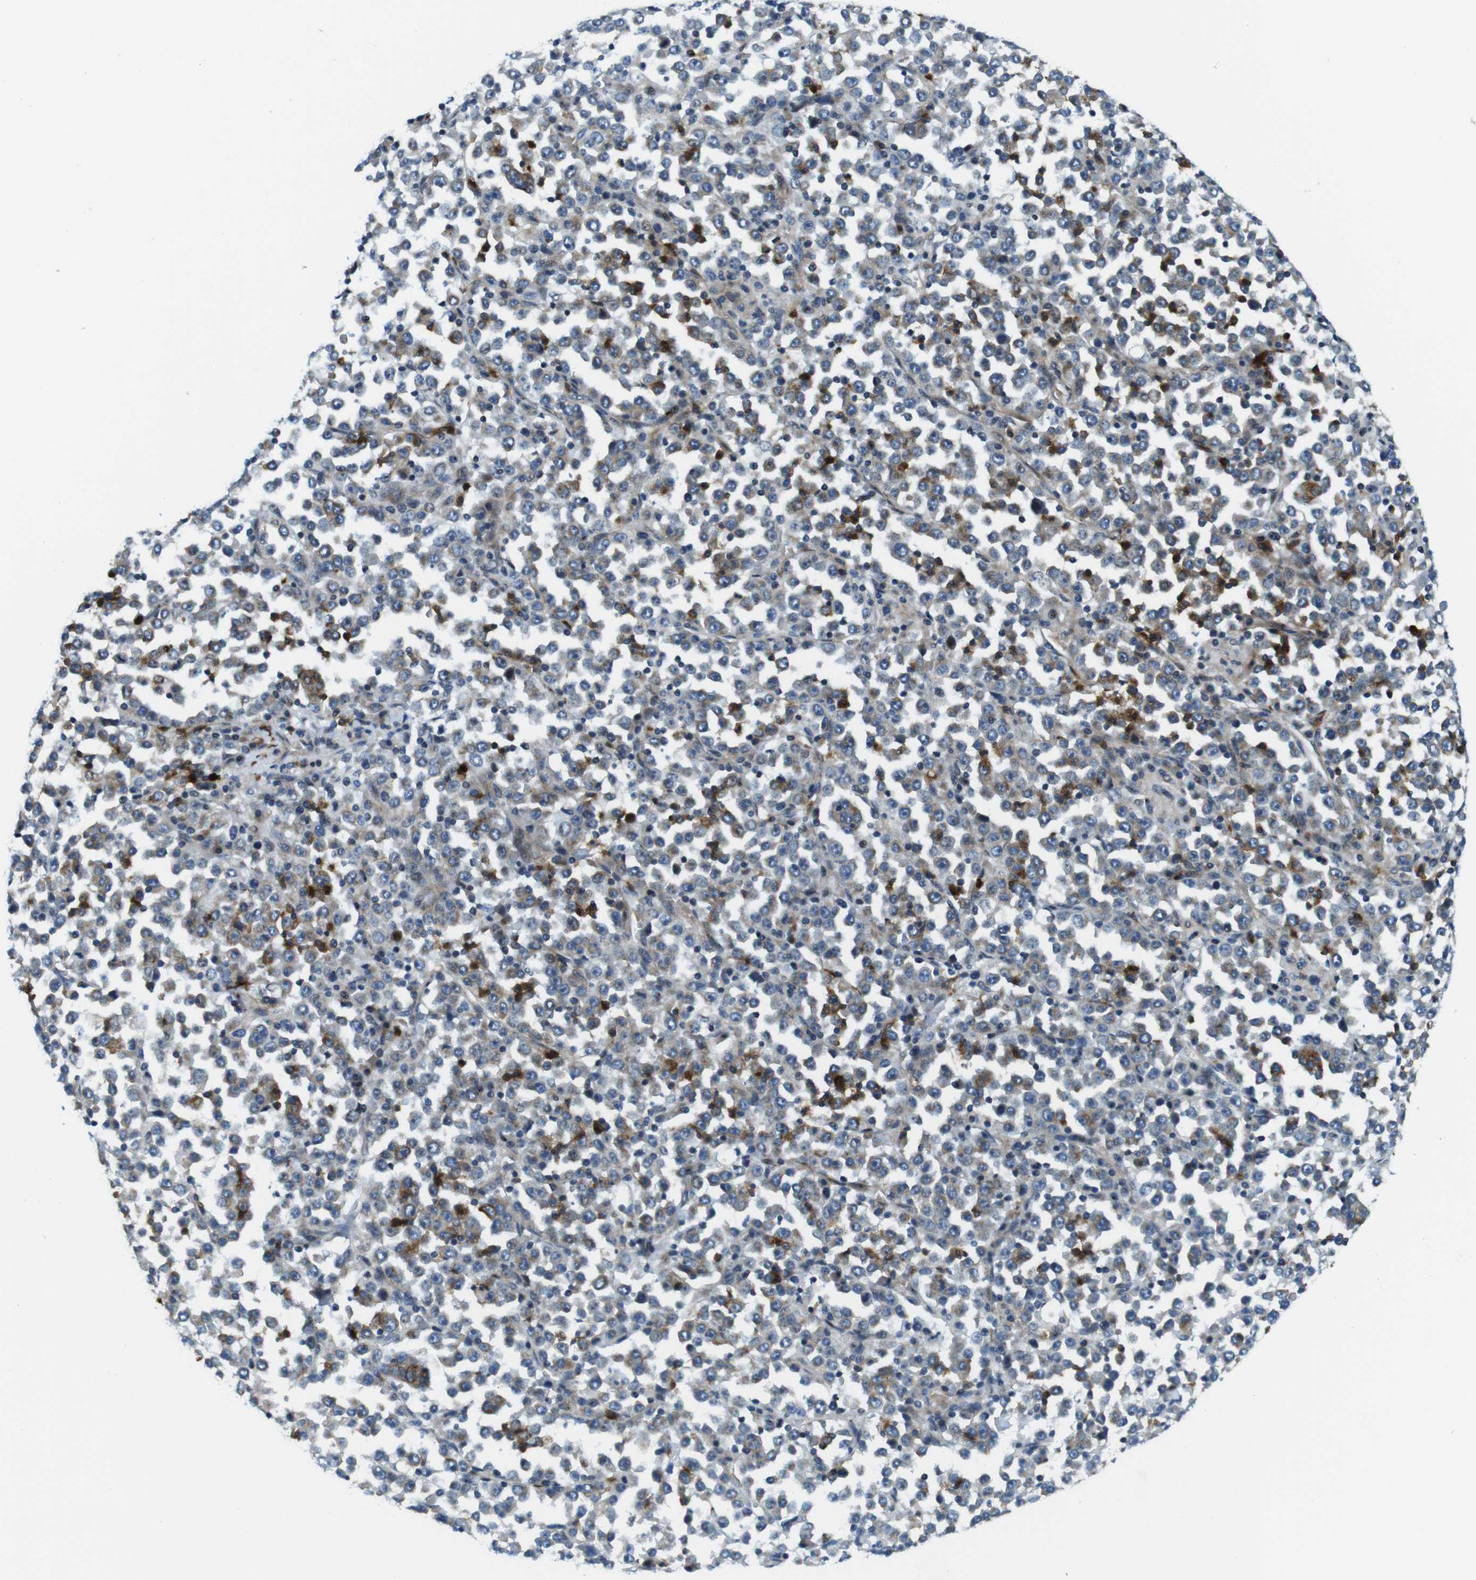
{"staining": {"intensity": "moderate", "quantity": "<25%", "location": "cytoplasmic/membranous"}, "tissue": "stomach cancer", "cell_type": "Tumor cells", "image_type": "cancer", "snomed": [{"axis": "morphology", "description": "Normal tissue, NOS"}, {"axis": "morphology", "description": "Adenocarcinoma, NOS"}, {"axis": "topography", "description": "Stomach, upper"}, {"axis": "topography", "description": "Stomach"}], "caption": "An IHC histopathology image of tumor tissue is shown. Protein staining in brown shows moderate cytoplasmic/membranous positivity in stomach cancer within tumor cells.", "gene": "ZDHHC3", "patient": {"sex": "male", "age": 59}}